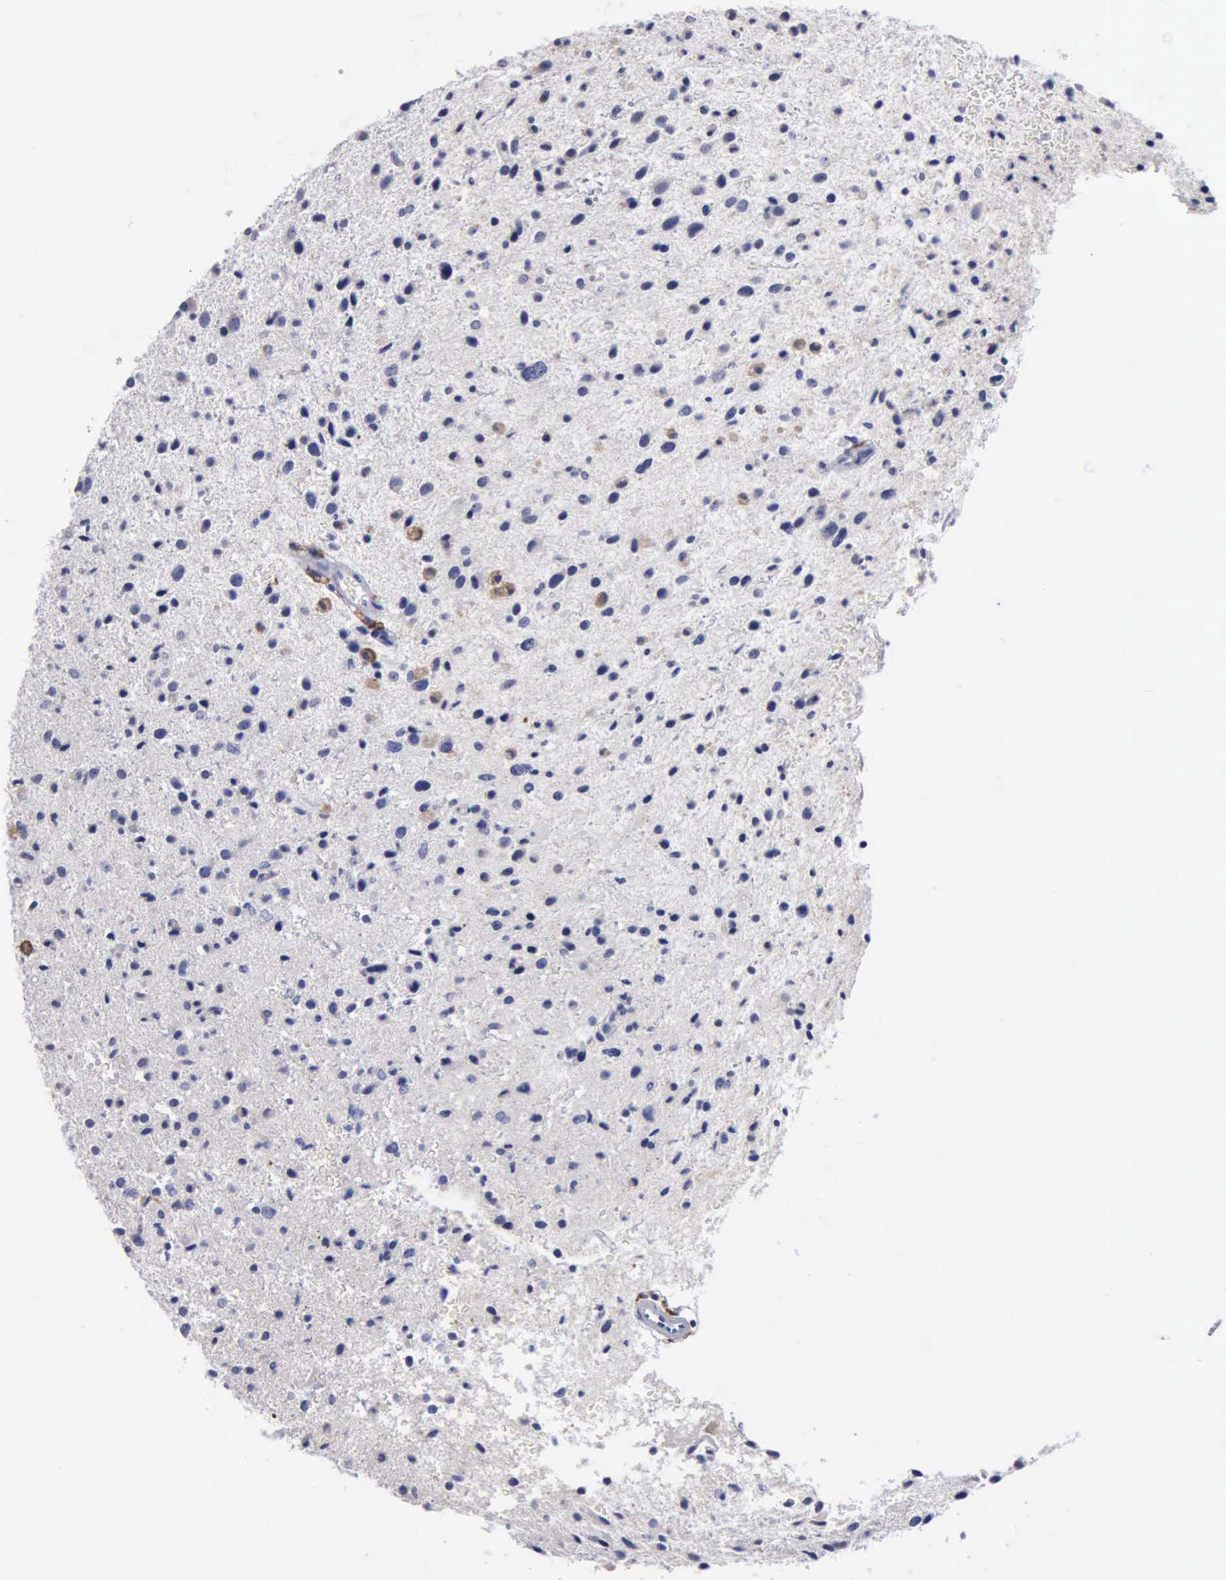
{"staining": {"intensity": "negative", "quantity": "none", "location": "none"}, "tissue": "glioma", "cell_type": "Tumor cells", "image_type": "cancer", "snomed": [{"axis": "morphology", "description": "Glioma, malignant, Low grade"}, {"axis": "topography", "description": "Brain"}], "caption": "Immunohistochemistry of human glioma exhibits no expression in tumor cells. (DAB immunohistochemistry (IHC), high magnification).", "gene": "PTGS2", "patient": {"sex": "female", "age": 46}}